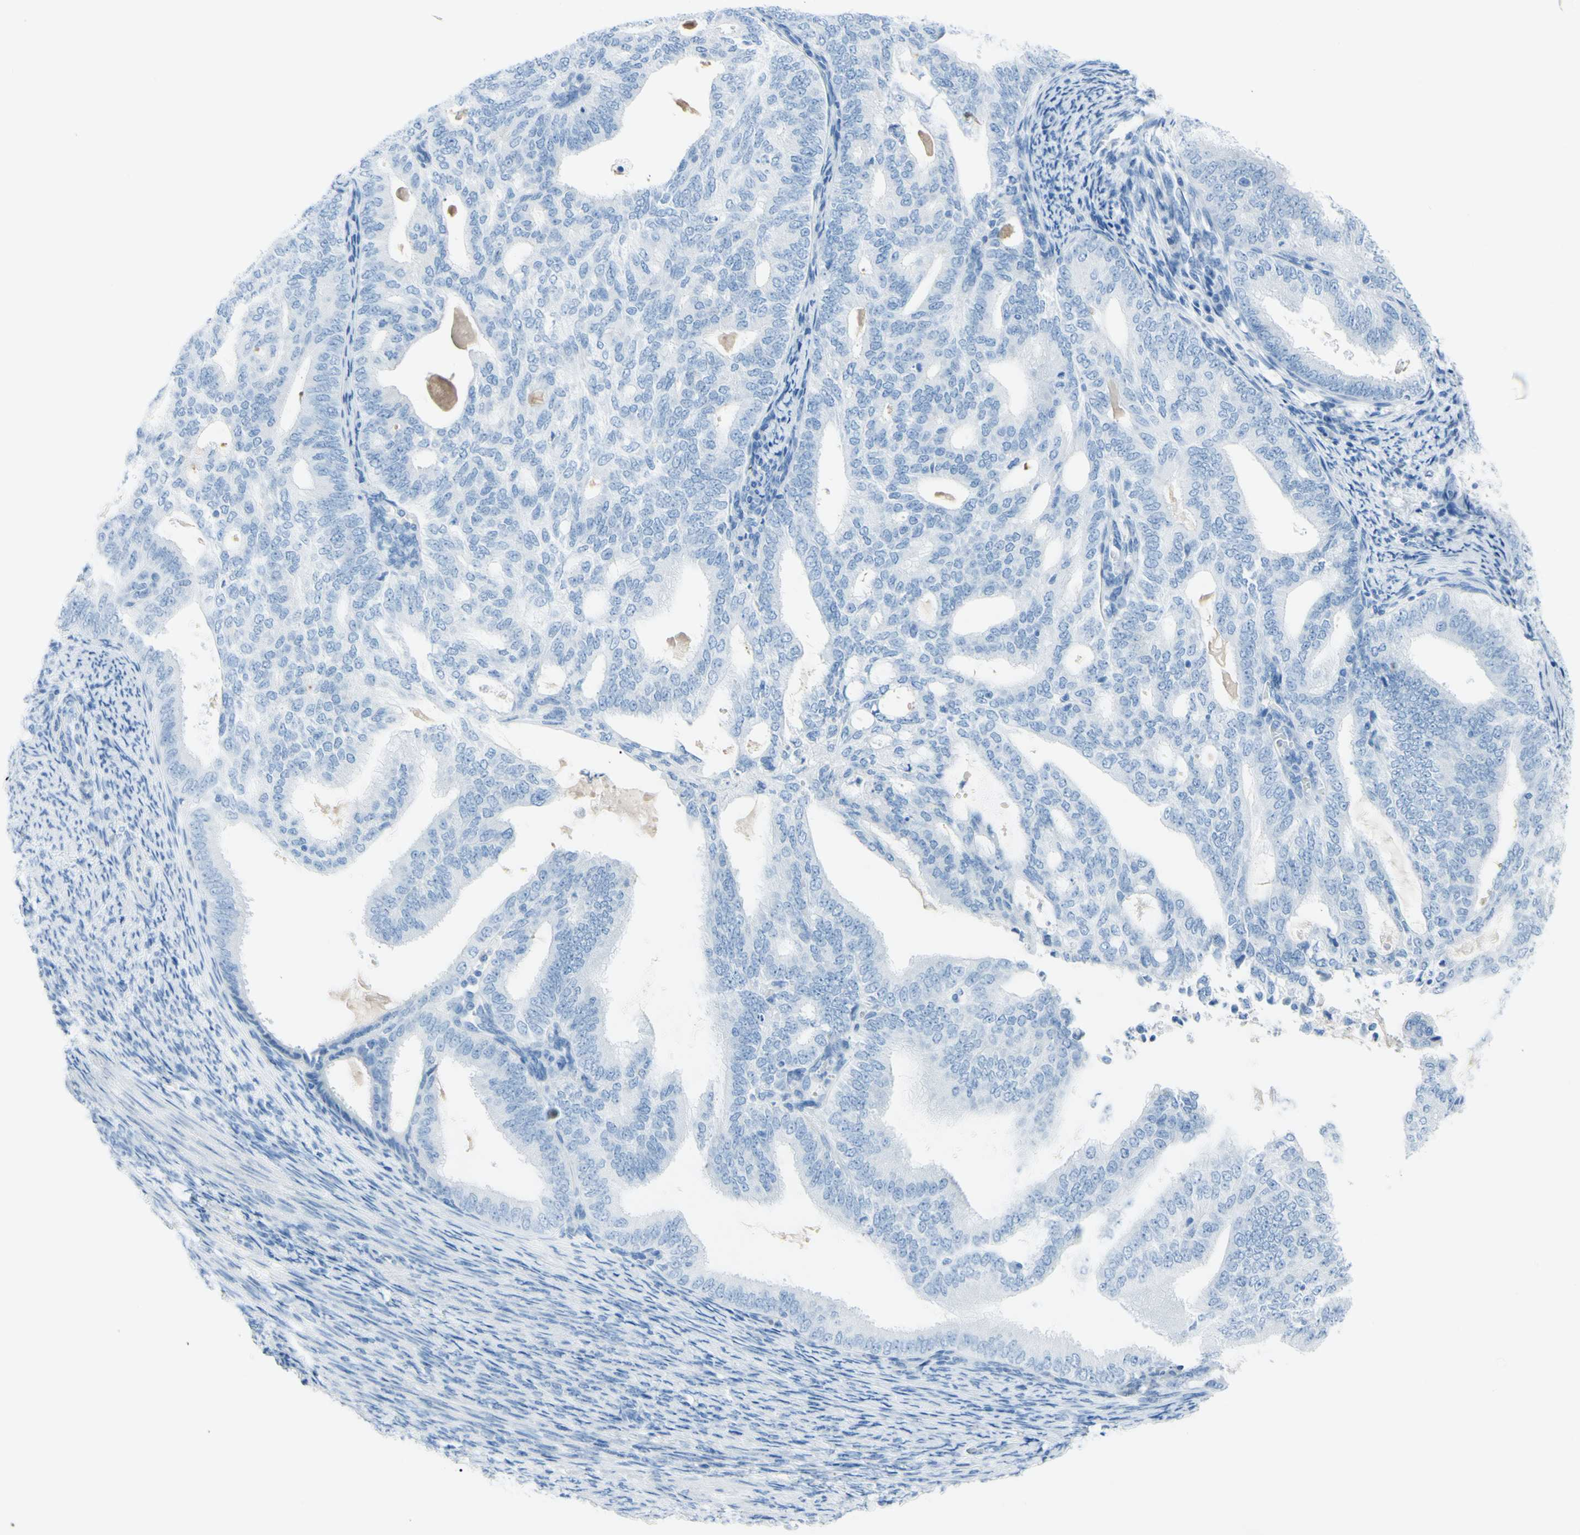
{"staining": {"intensity": "negative", "quantity": "none", "location": "none"}, "tissue": "endometrial cancer", "cell_type": "Tumor cells", "image_type": "cancer", "snomed": [{"axis": "morphology", "description": "Adenocarcinoma, NOS"}, {"axis": "topography", "description": "Endometrium"}], "caption": "Image shows no protein staining in tumor cells of endometrial cancer tissue.", "gene": "TFPI2", "patient": {"sex": "female", "age": 58}}